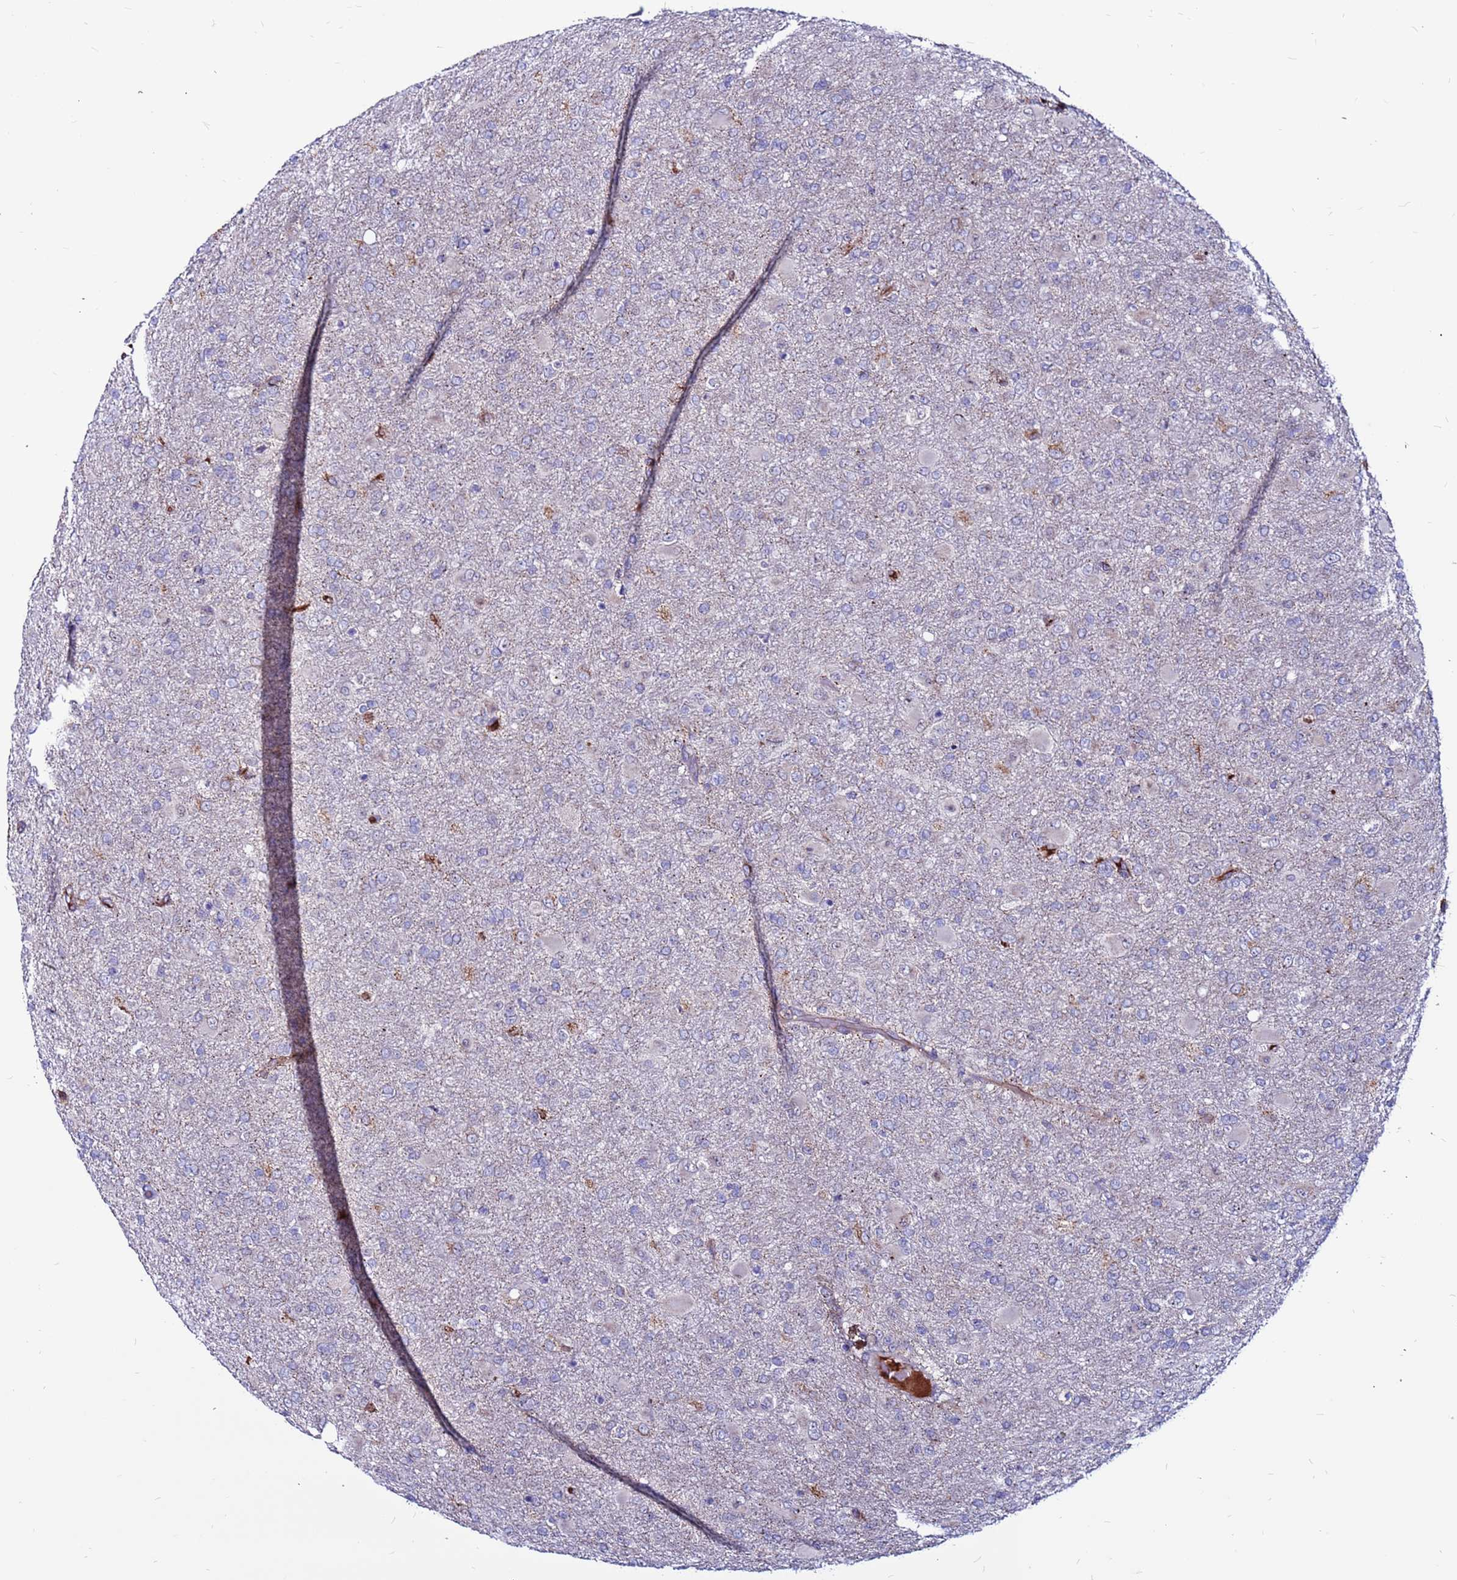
{"staining": {"intensity": "negative", "quantity": "none", "location": "none"}, "tissue": "glioma", "cell_type": "Tumor cells", "image_type": "cancer", "snomed": [{"axis": "morphology", "description": "Glioma, malignant, Low grade"}, {"axis": "topography", "description": "Brain"}], "caption": "A histopathology image of human malignant low-grade glioma is negative for staining in tumor cells.", "gene": "CCDC71", "patient": {"sex": "male", "age": 65}}